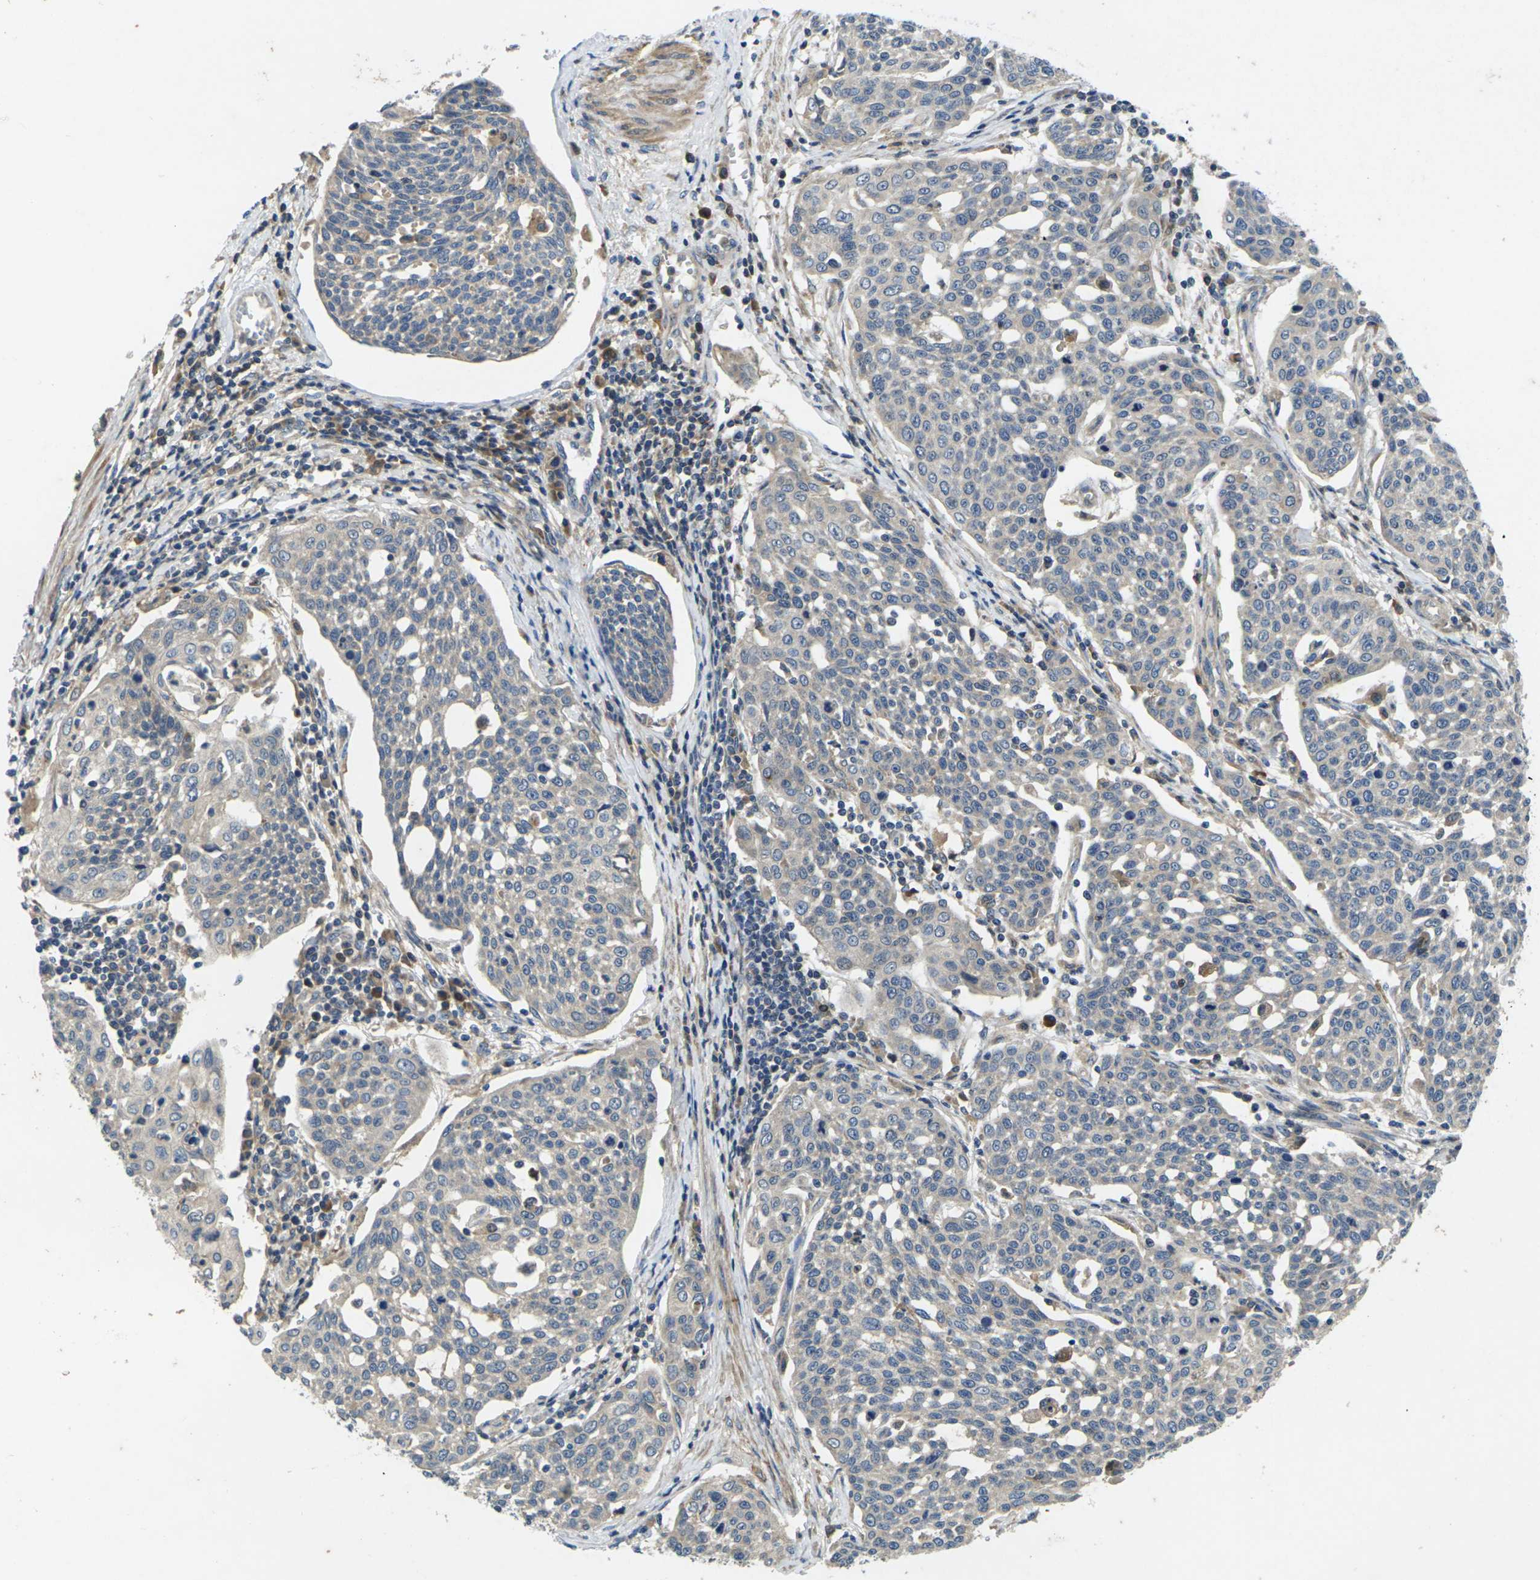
{"staining": {"intensity": "weak", "quantity": "<25%", "location": "cytoplasmic/membranous"}, "tissue": "cervical cancer", "cell_type": "Tumor cells", "image_type": "cancer", "snomed": [{"axis": "morphology", "description": "Squamous cell carcinoma, NOS"}, {"axis": "topography", "description": "Cervix"}], "caption": "Image shows no significant protein expression in tumor cells of squamous cell carcinoma (cervical).", "gene": "KIF1B", "patient": {"sex": "female", "age": 34}}